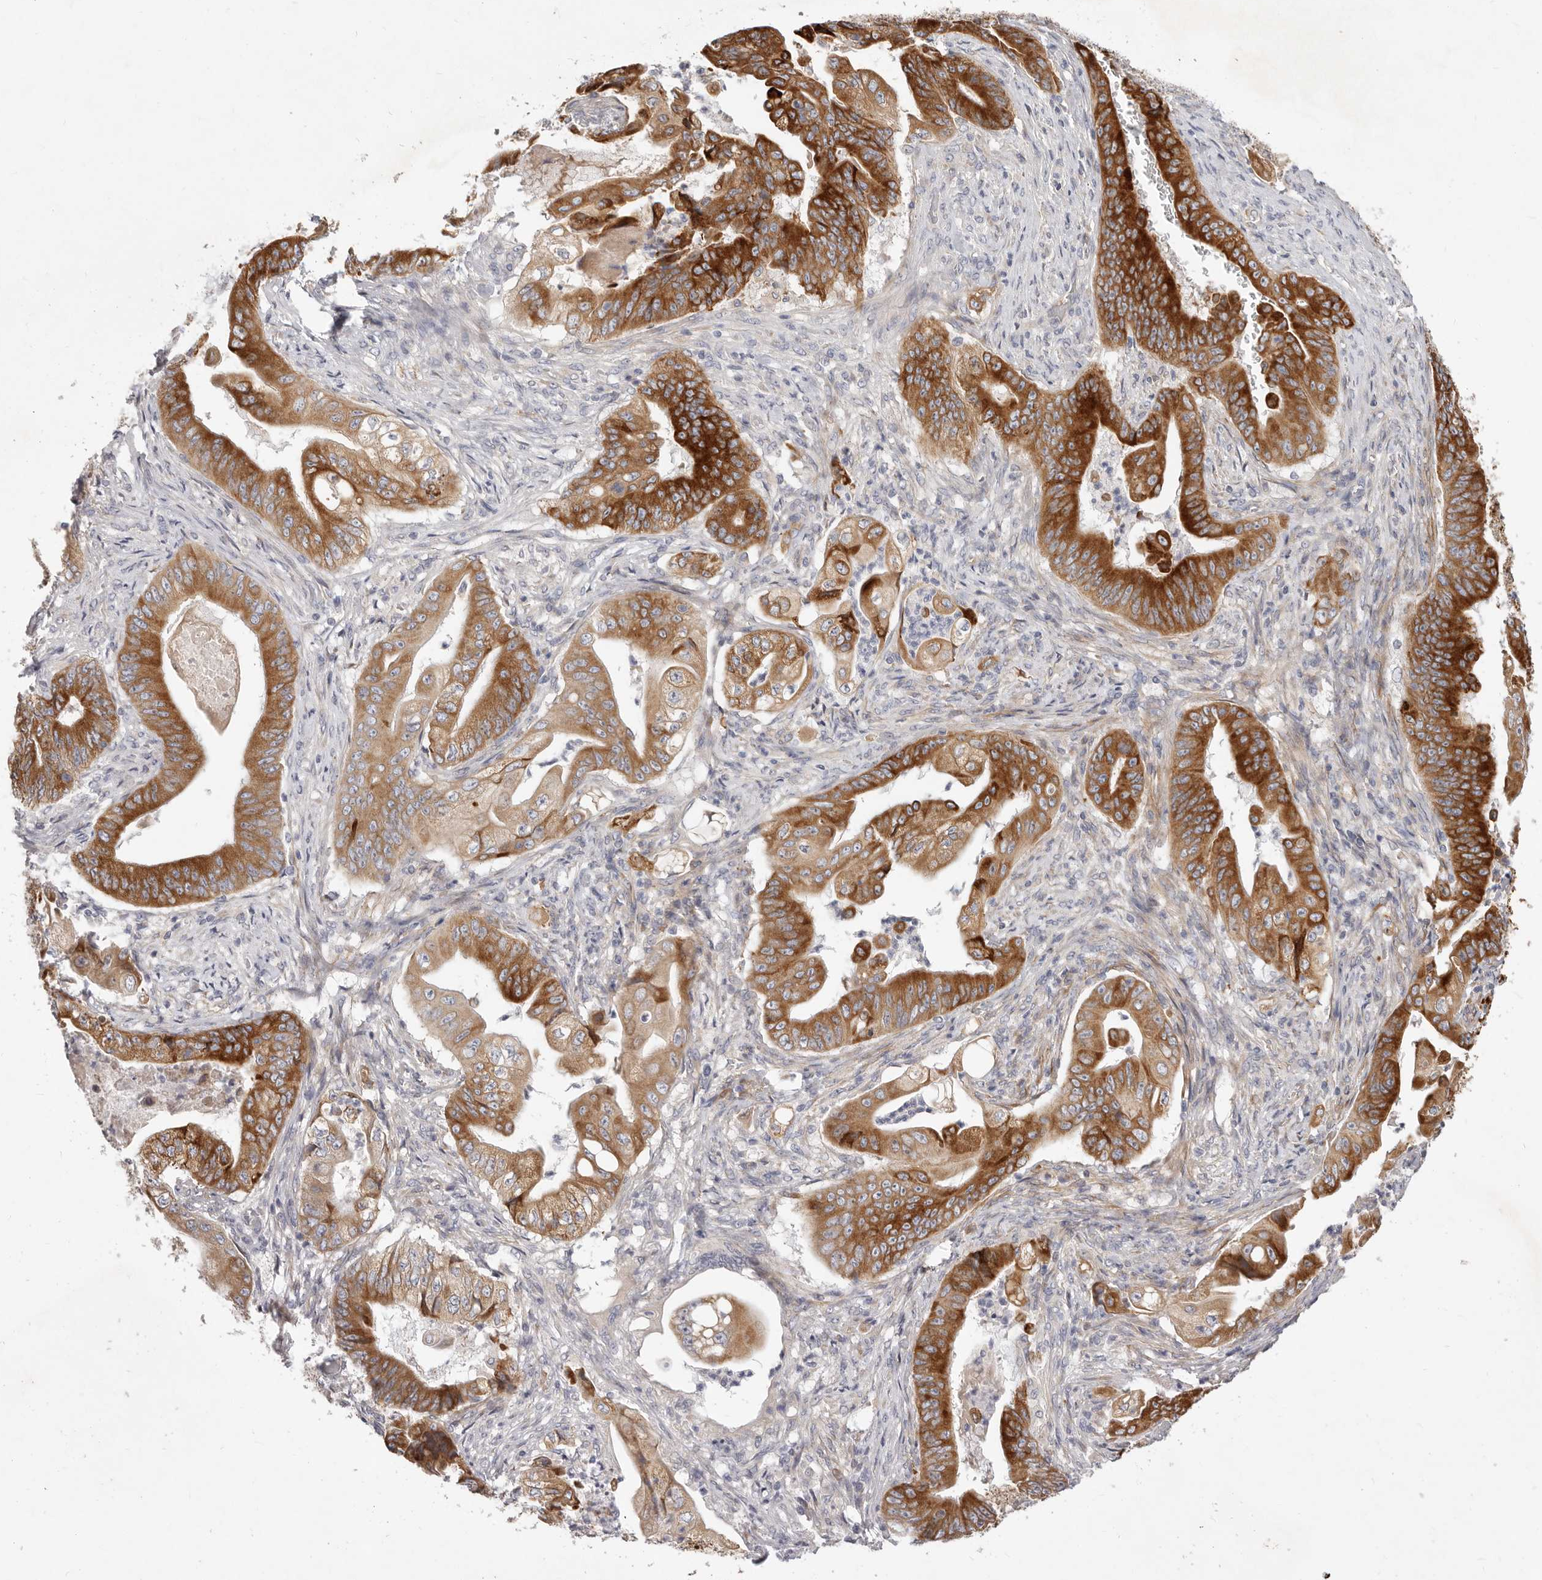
{"staining": {"intensity": "strong", "quantity": ">75%", "location": "cytoplasmic/membranous"}, "tissue": "stomach cancer", "cell_type": "Tumor cells", "image_type": "cancer", "snomed": [{"axis": "morphology", "description": "Adenocarcinoma, NOS"}, {"axis": "topography", "description": "Stomach"}], "caption": "A brown stain labels strong cytoplasmic/membranous expression of a protein in stomach cancer tumor cells.", "gene": "TFB2M", "patient": {"sex": "female", "age": 73}}